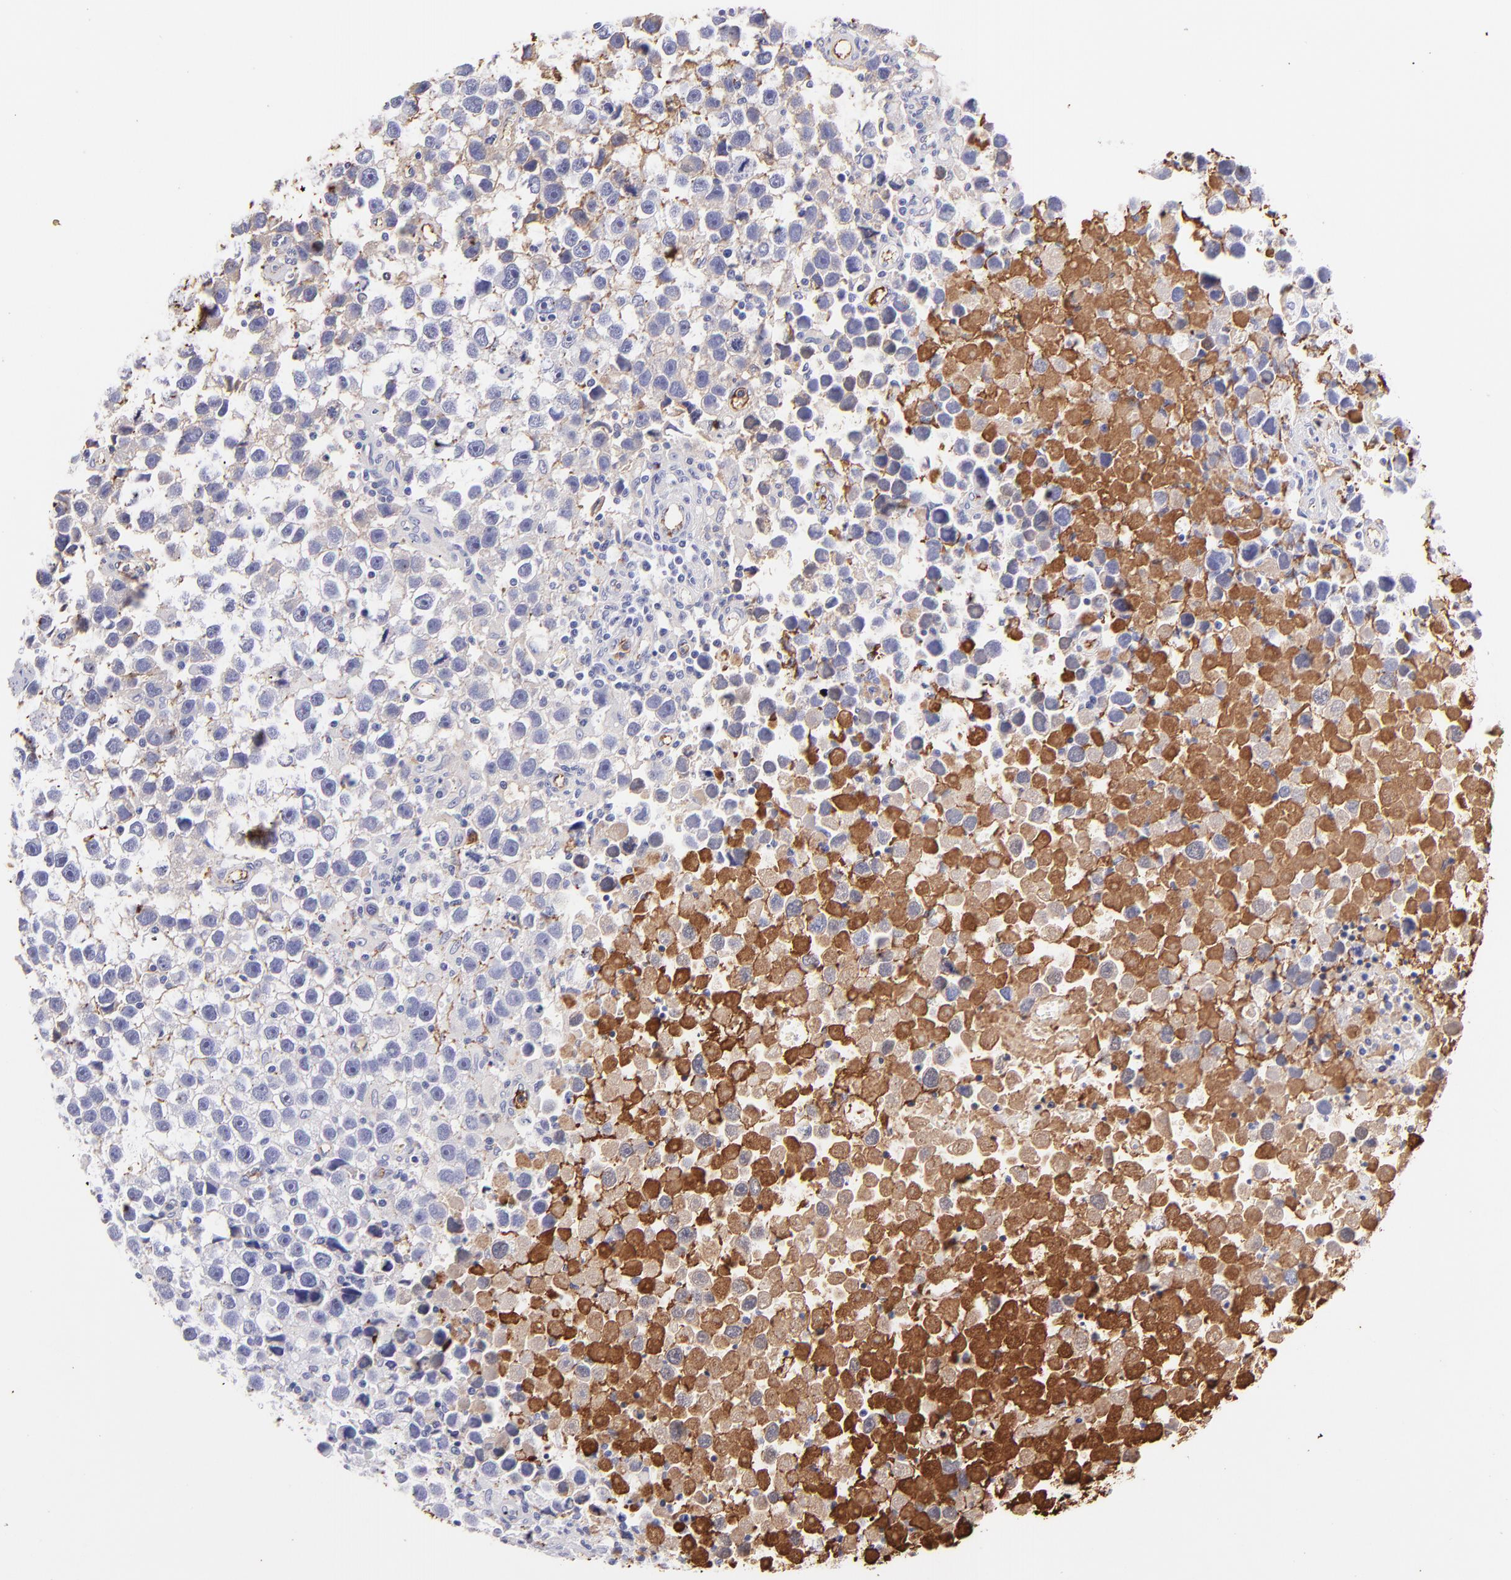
{"staining": {"intensity": "negative", "quantity": "none", "location": "none"}, "tissue": "testis cancer", "cell_type": "Tumor cells", "image_type": "cancer", "snomed": [{"axis": "morphology", "description": "Seminoma, NOS"}, {"axis": "topography", "description": "Testis"}], "caption": "High magnification brightfield microscopy of seminoma (testis) stained with DAB (3,3'-diaminobenzidine) (brown) and counterstained with hematoxylin (blue): tumor cells show no significant staining. (DAB immunohistochemistry (IHC) with hematoxylin counter stain).", "gene": "FGB", "patient": {"sex": "male", "age": 43}}